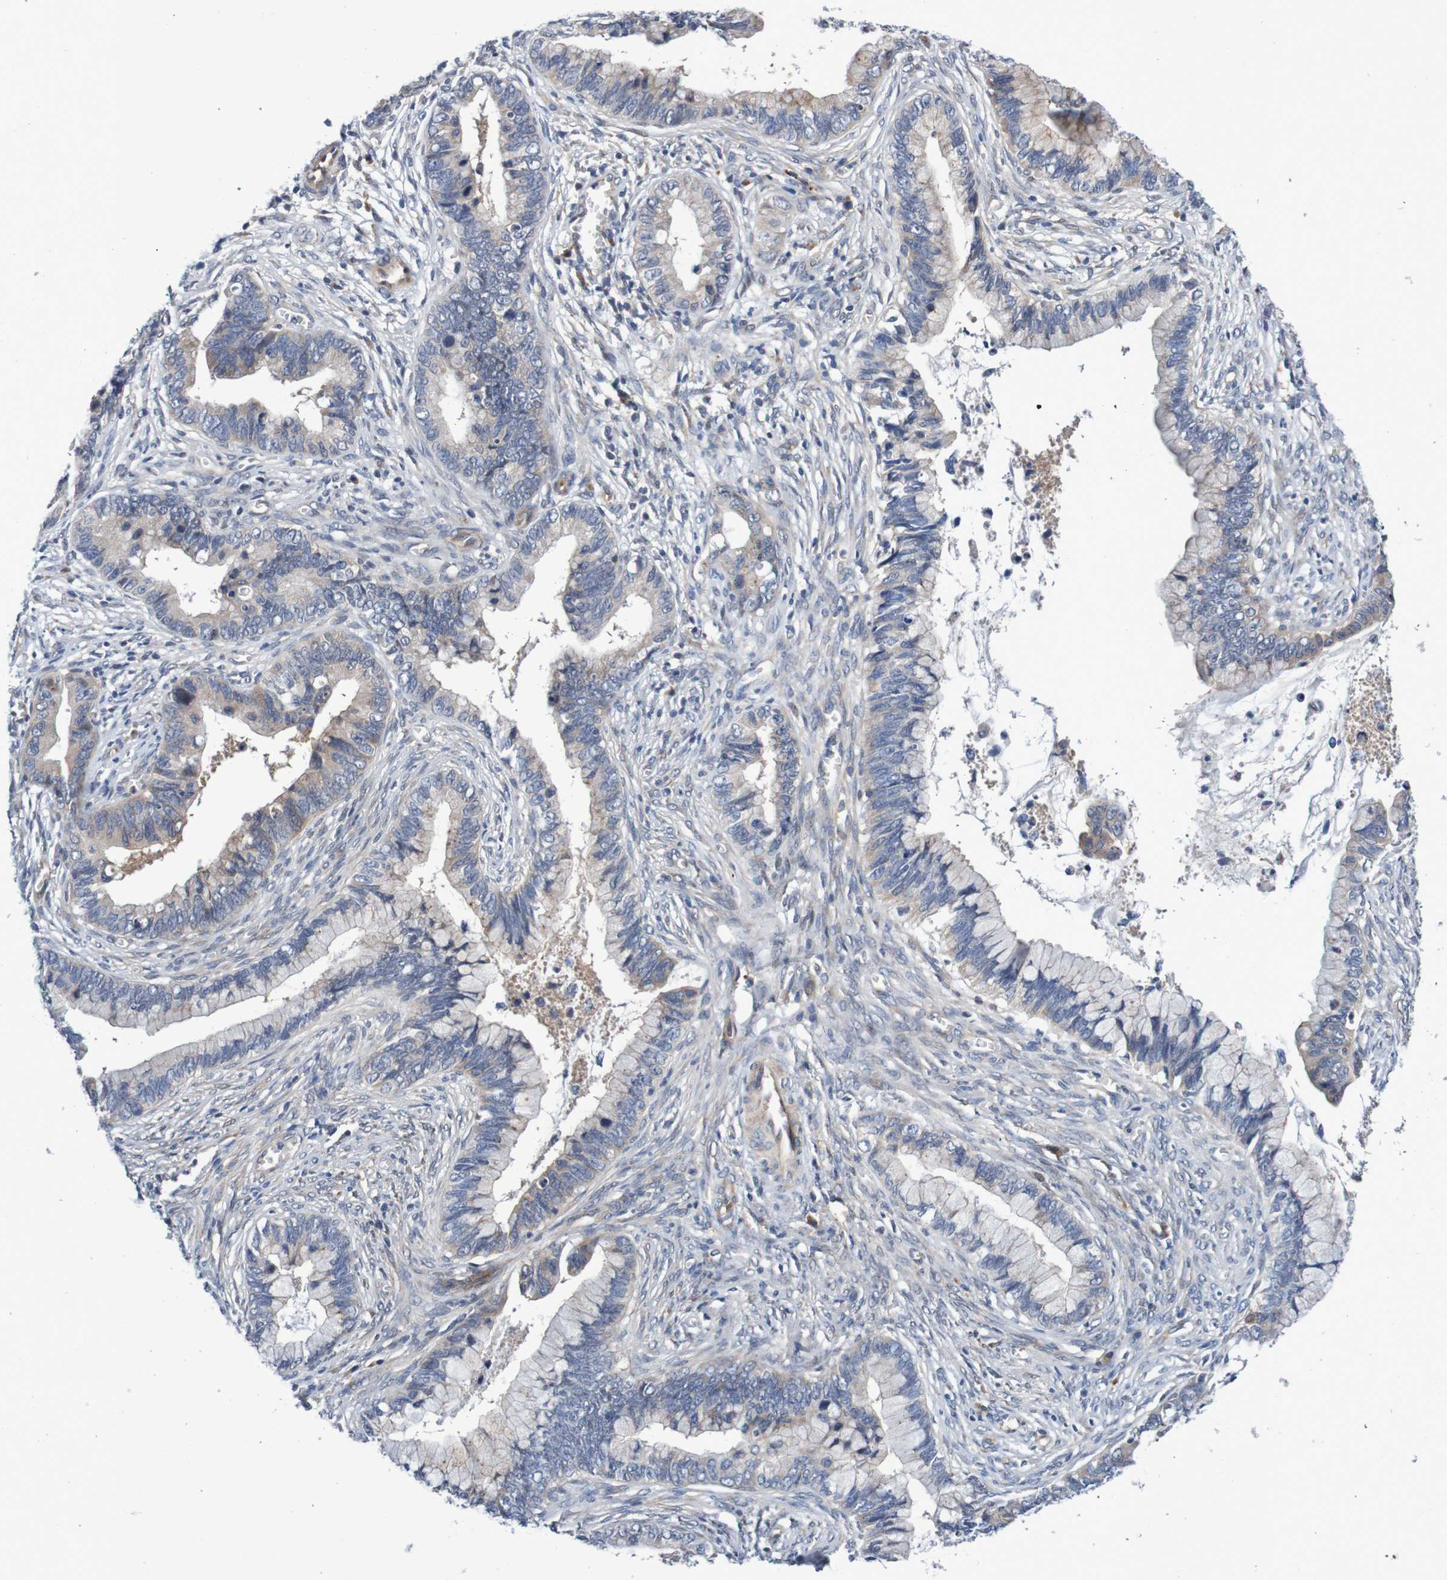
{"staining": {"intensity": "weak", "quantity": "<25%", "location": "cytoplasmic/membranous"}, "tissue": "cervical cancer", "cell_type": "Tumor cells", "image_type": "cancer", "snomed": [{"axis": "morphology", "description": "Adenocarcinoma, NOS"}, {"axis": "topography", "description": "Cervix"}], "caption": "Micrograph shows no significant protein staining in tumor cells of adenocarcinoma (cervical).", "gene": "CPED1", "patient": {"sex": "female", "age": 44}}